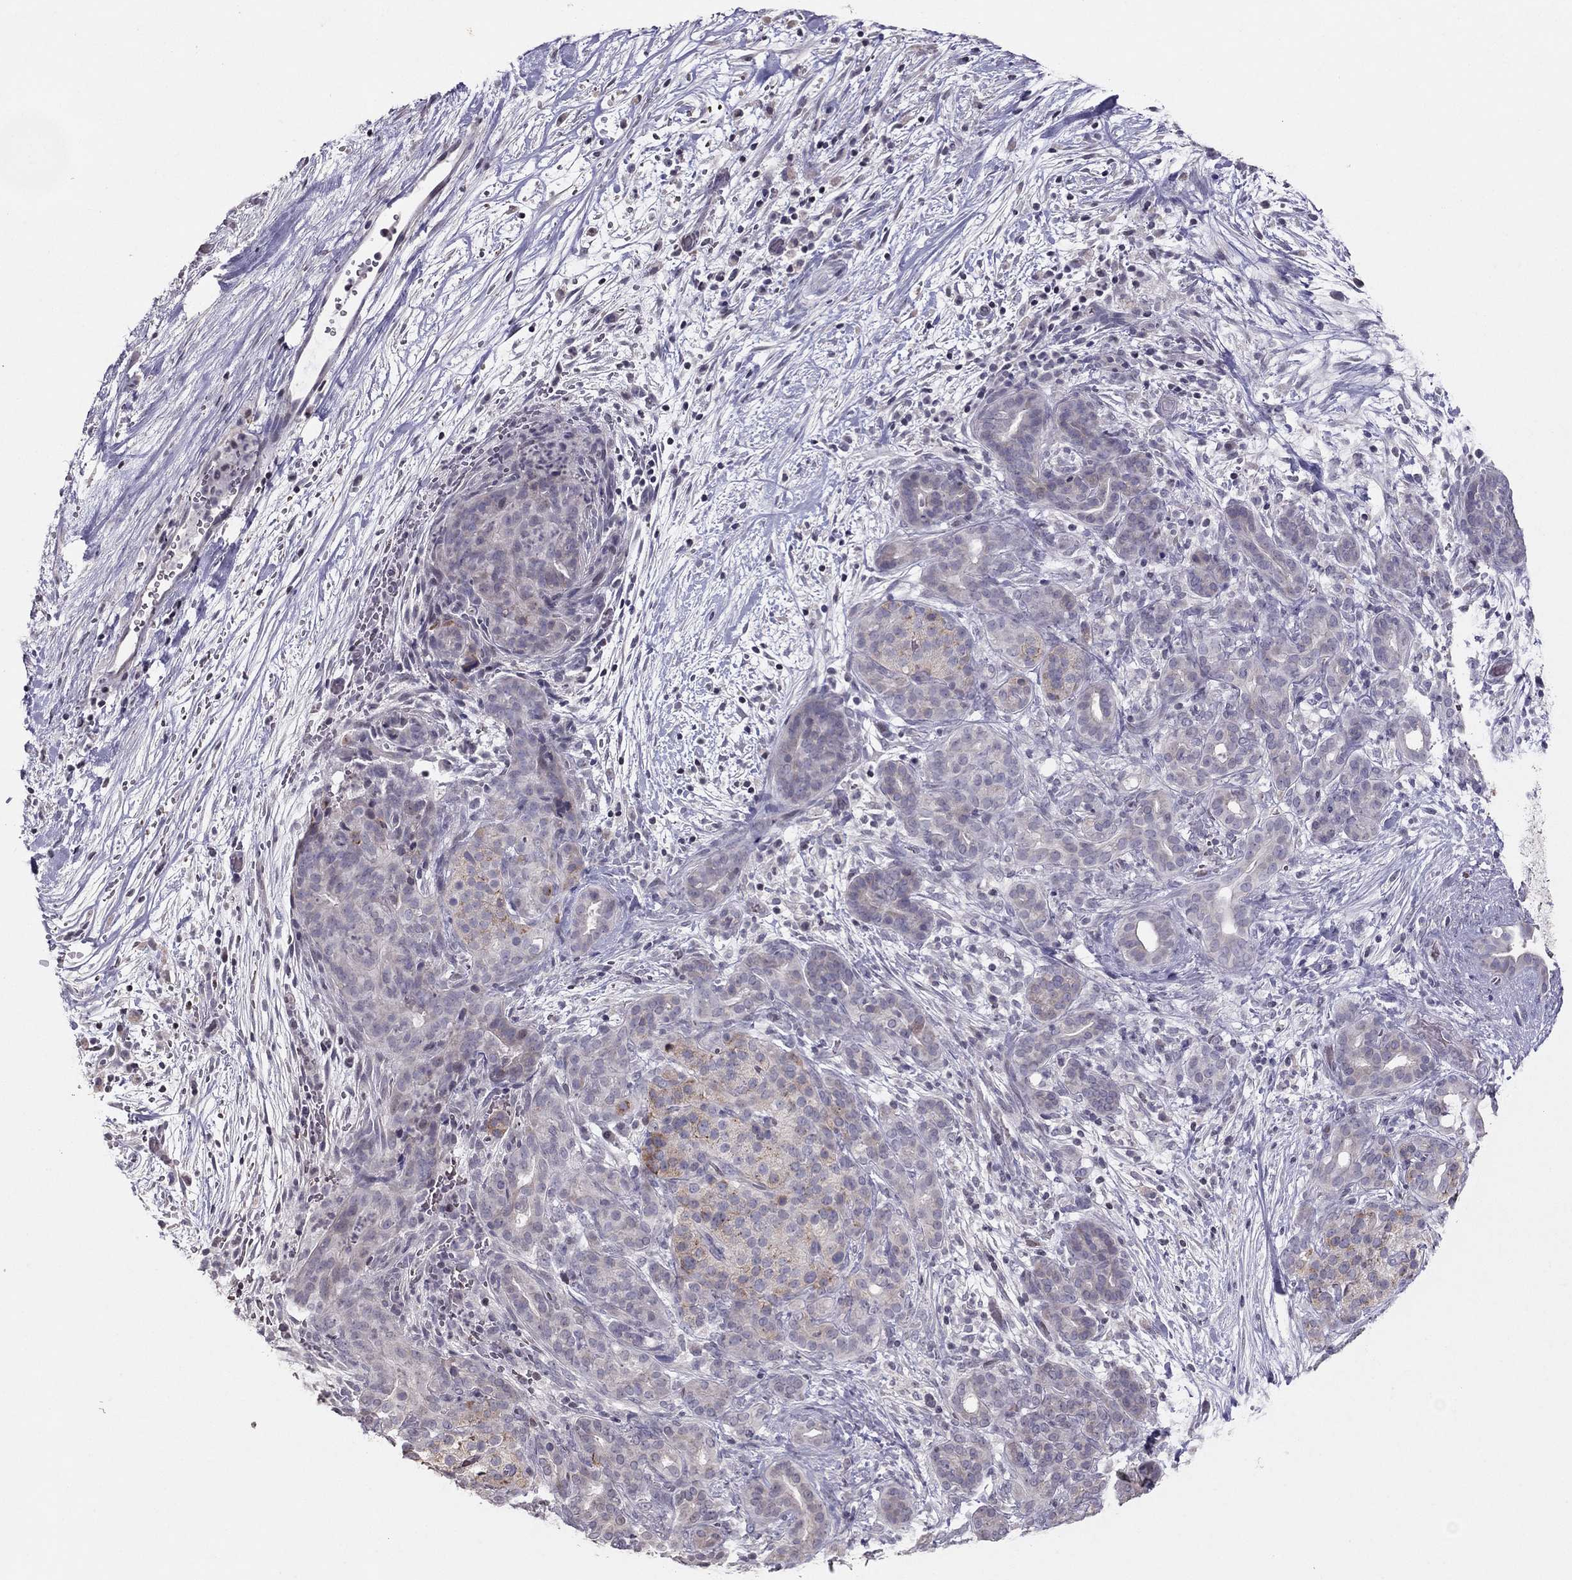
{"staining": {"intensity": "weak", "quantity": "<25%", "location": "cytoplasmic/membranous"}, "tissue": "pancreatic cancer", "cell_type": "Tumor cells", "image_type": "cancer", "snomed": [{"axis": "morphology", "description": "Adenocarcinoma, NOS"}, {"axis": "topography", "description": "Pancreas"}], "caption": "Human pancreatic adenocarcinoma stained for a protein using immunohistochemistry (IHC) displays no positivity in tumor cells.", "gene": "TSHB", "patient": {"sex": "male", "age": 44}}